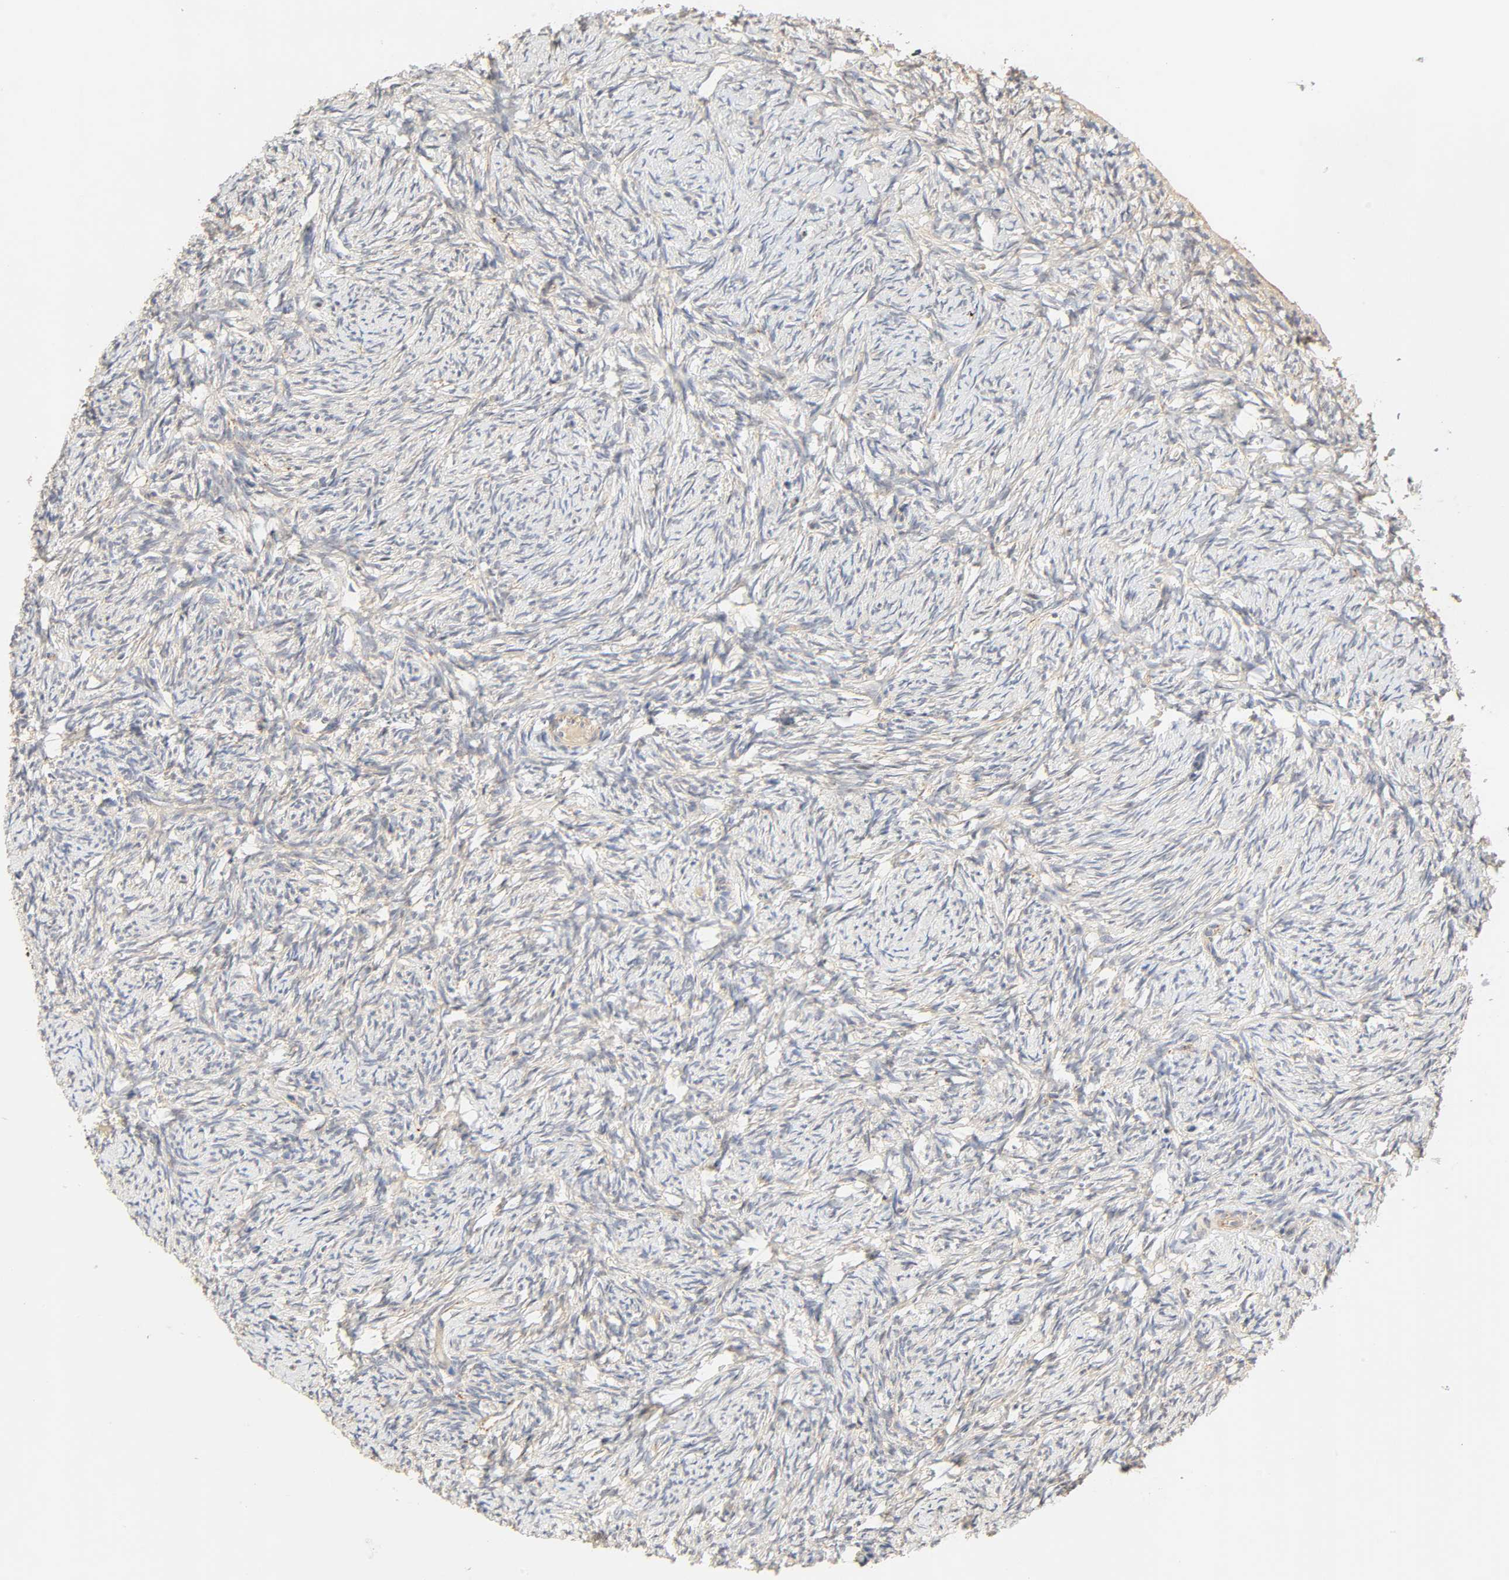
{"staining": {"intensity": "weak", "quantity": "25%-75%", "location": "cytoplasmic/membranous"}, "tissue": "ovary", "cell_type": "Ovarian stroma cells", "image_type": "normal", "snomed": [{"axis": "morphology", "description": "Normal tissue, NOS"}, {"axis": "topography", "description": "Ovary"}], "caption": "An IHC histopathology image of normal tissue is shown. Protein staining in brown highlights weak cytoplasmic/membranous positivity in ovary within ovarian stroma cells.", "gene": "MAPK6", "patient": {"sex": "female", "age": 60}}